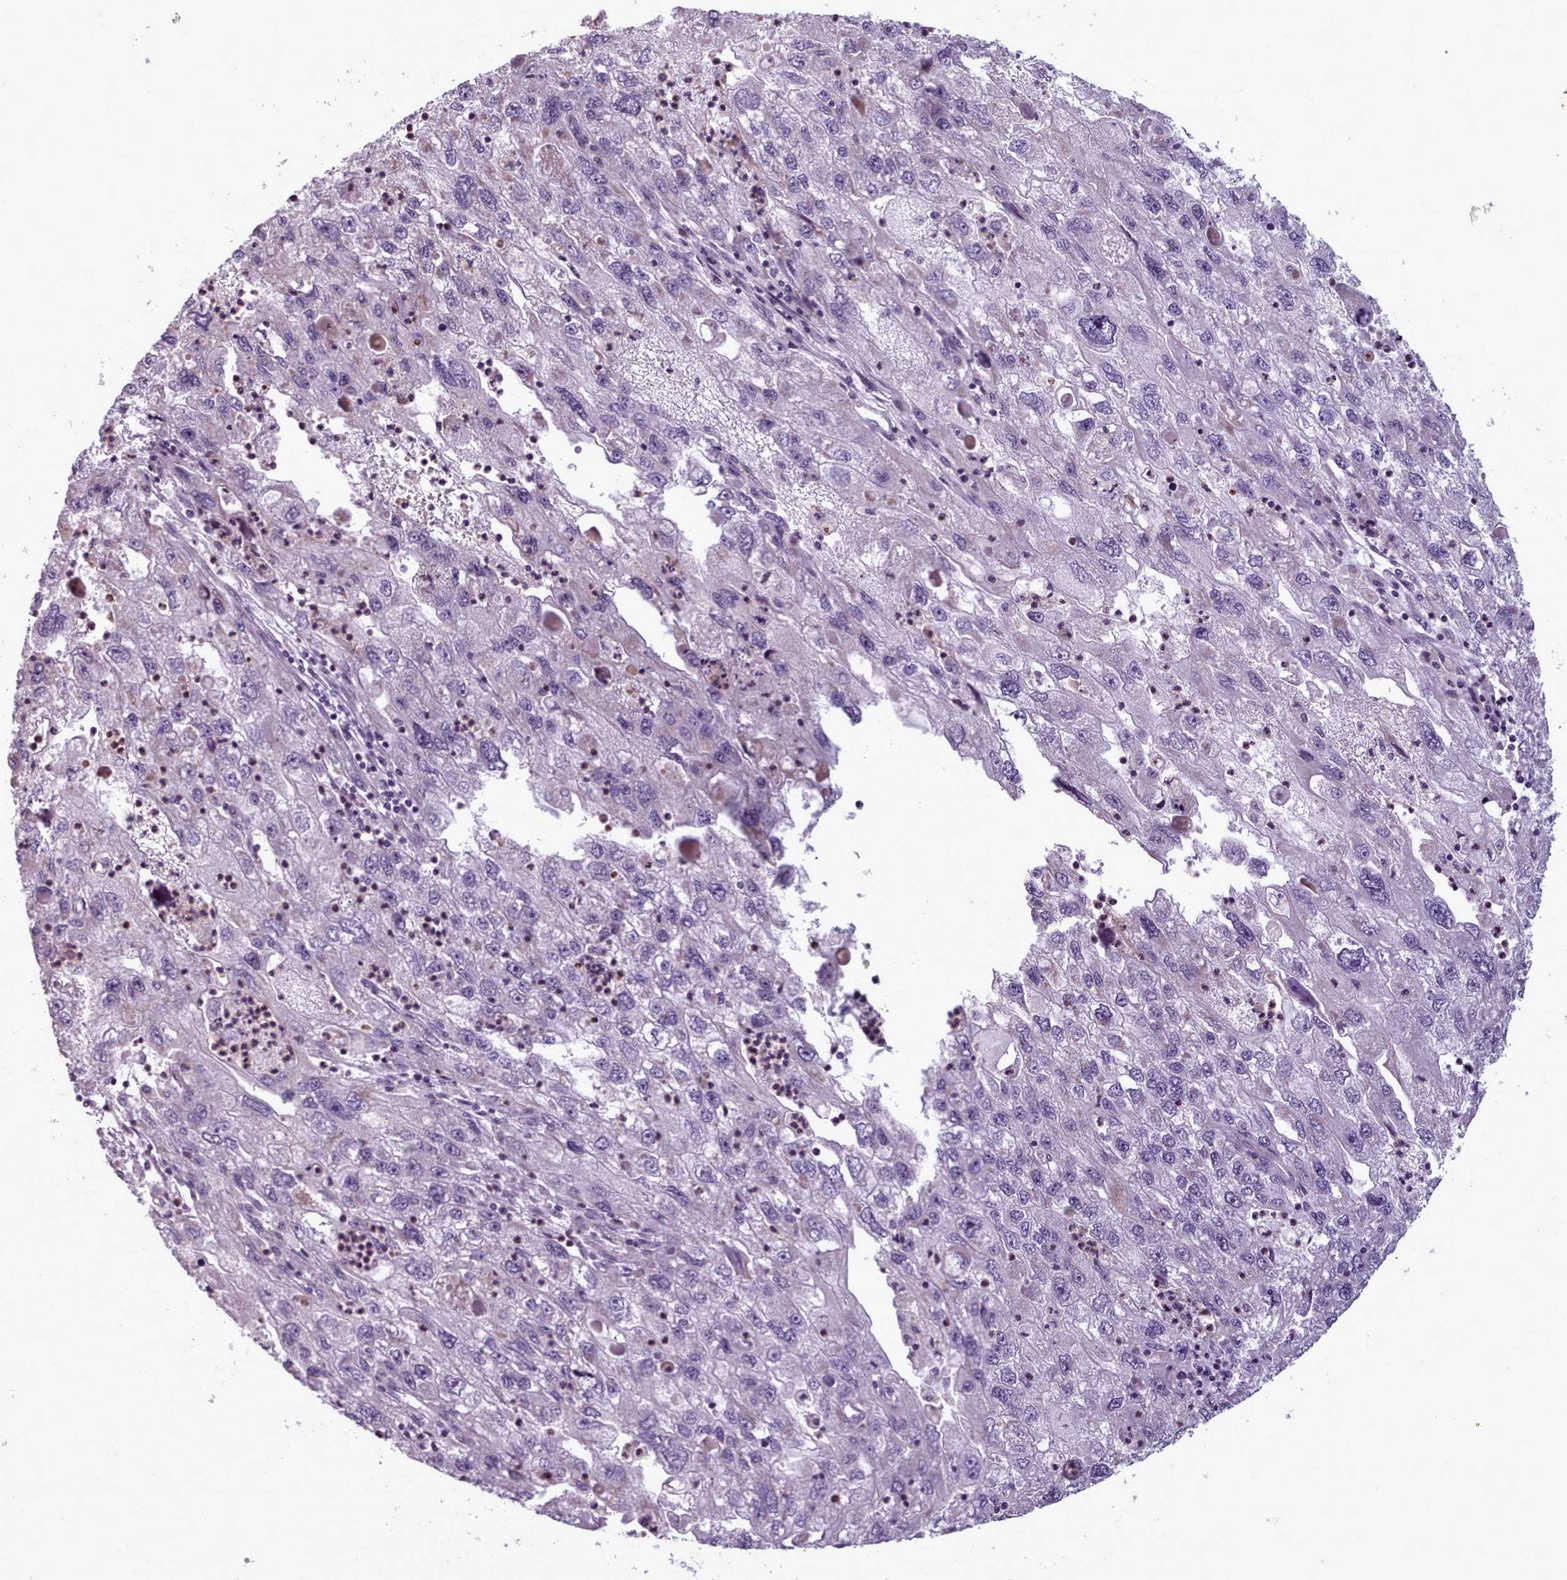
{"staining": {"intensity": "negative", "quantity": "none", "location": "none"}, "tissue": "endometrial cancer", "cell_type": "Tumor cells", "image_type": "cancer", "snomed": [{"axis": "morphology", "description": "Adenocarcinoma, NOS"}, {"axis": "topography", "description": "Endometrium"}], "caption": "DAB (3,3'-diaminobenzidine) immunohistochemical staining of human endometrial adenocarcinoma reveals no significant positivity in tumor cells.", "gene": "SLC52A3", "patient": {"sex": "female", "age": 49}}